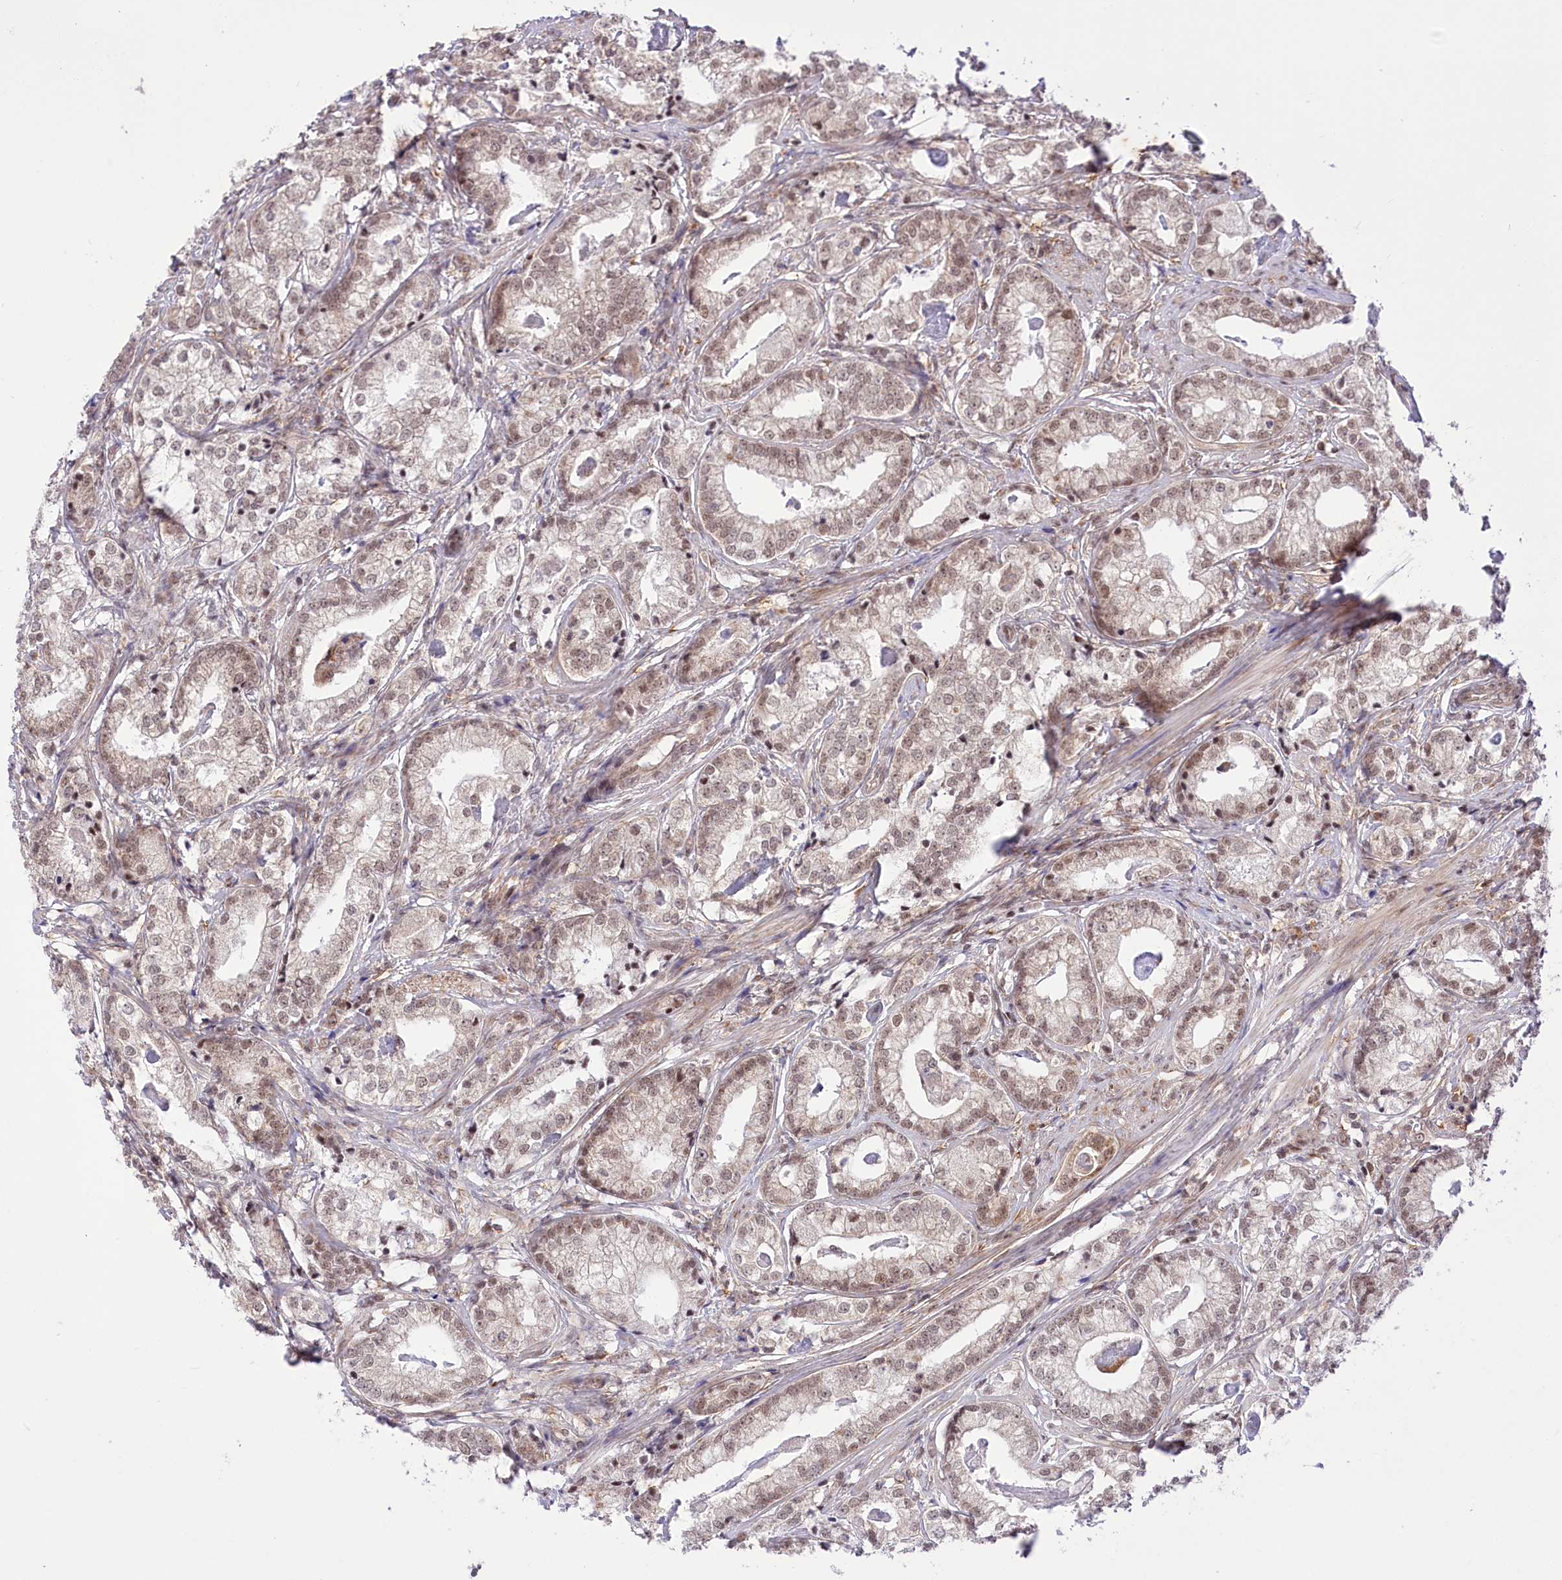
{"staining": {"intensity": "moderate", "quantity": "25%-75%", "location": "nuclear"}, "tissue": "prostate cancer", "cell_type": "Tumor cells", "image_type": "cancer", "snomed": [{"axis": "morphology", "description": "Adenocarcinoma, High grade"}, {"axis": "topography", "description": "Prostate"}], "caption": "A photomicrograph of human prostate adenocarcinoma (high-grade) stained for a protein demonstrates moderate nuclear brown staining in tumor cells.", "gene": "ZMAT2", "patient": {"sex": "male", "age": 69}}